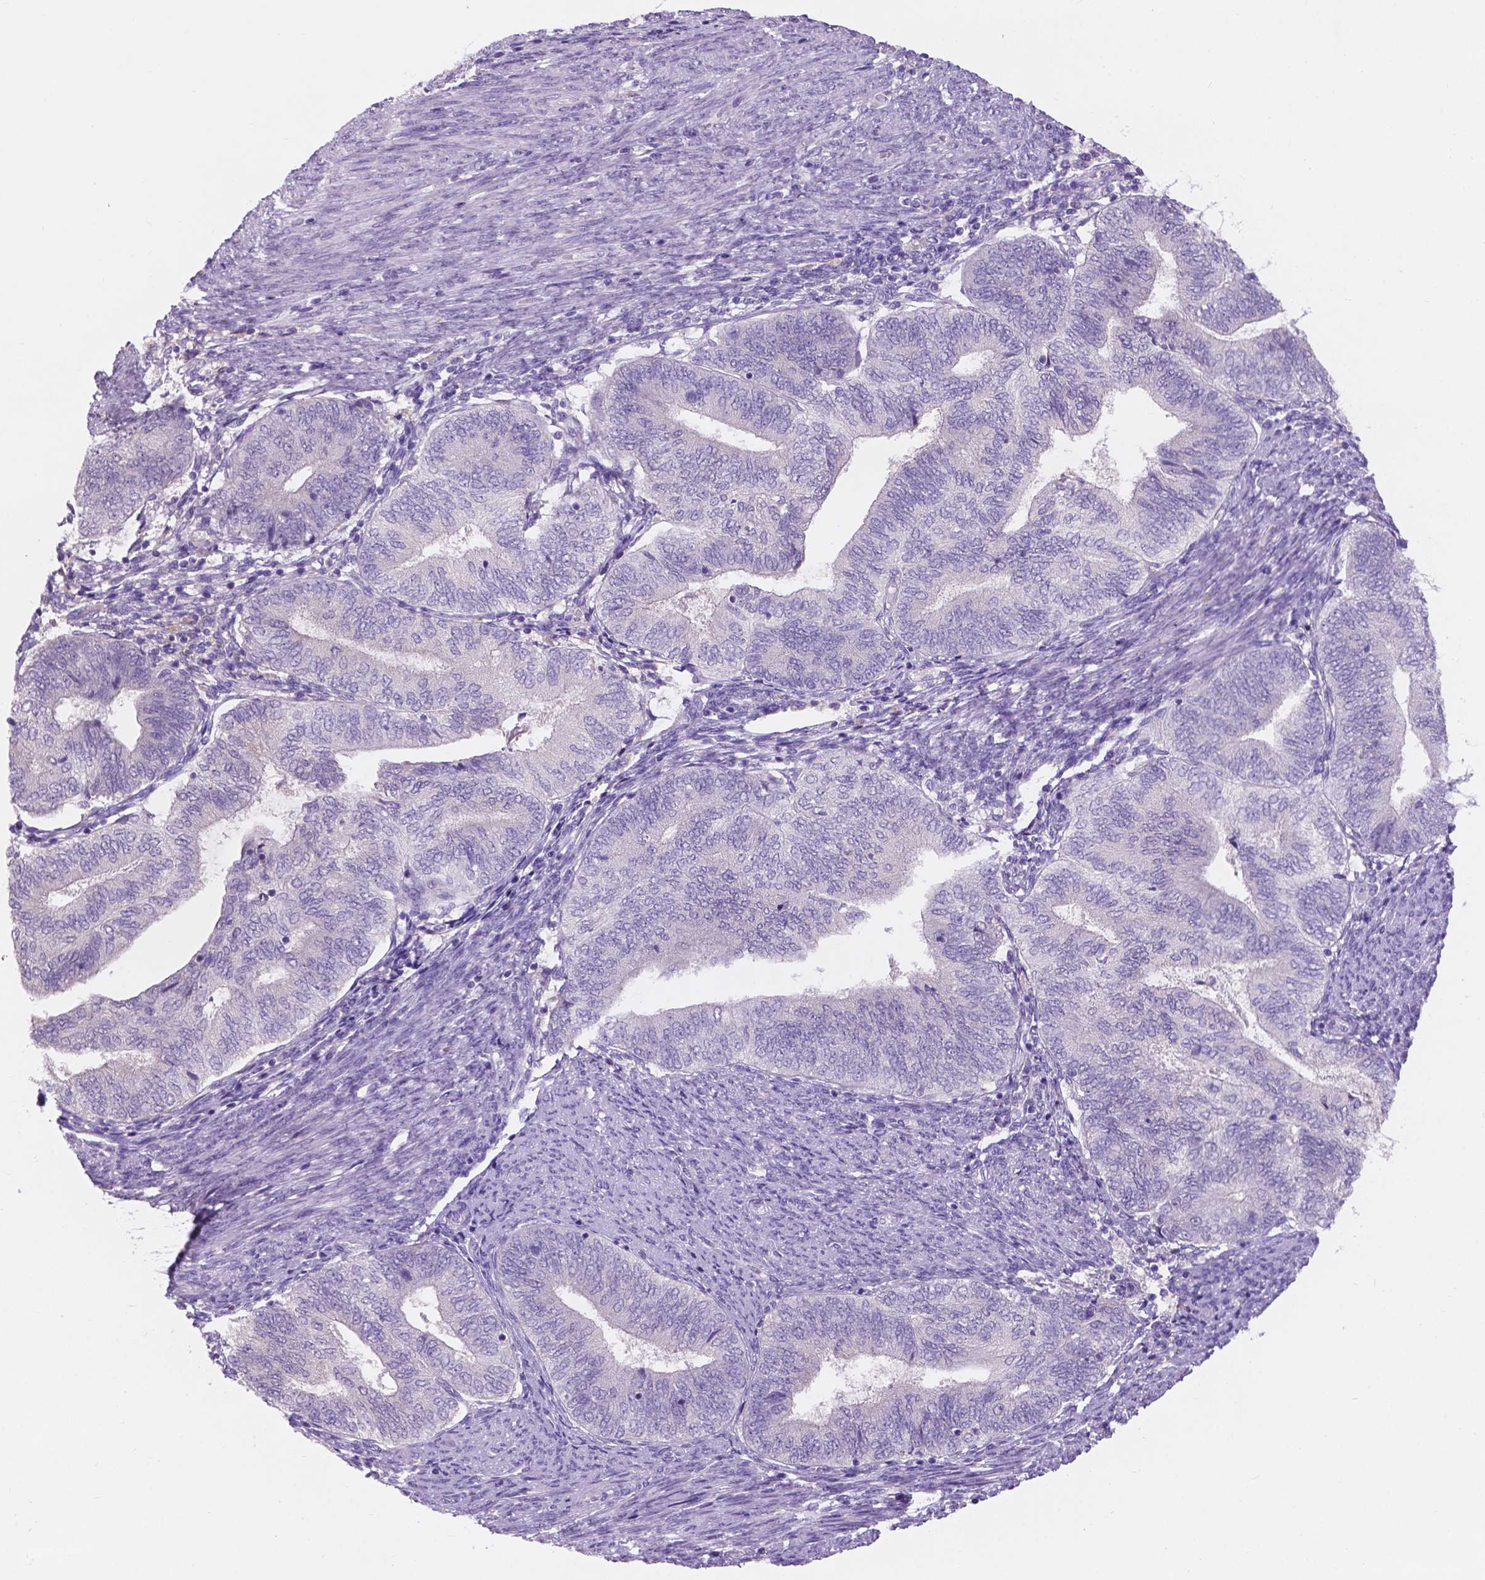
{"staining": {"intensity": "negative", "quantity": "none", "location": "none"}, "tissue": "endometrial cancer", "cell_type": "Tumor cells", "image_type": "cancer", "snomed": [{"axis": "morphology", "description": "Adenocarcinoma, NOS"}, {"axis": "topography", "description": "Endometrium"}], "caption": "A high-resolution histopathology image shows IHC staining of adenocarcinoma (endometrial), which reveals no significant expression in tumor cells.", "gene": "IREB2", "patient": {"sex": "female", "age": 65}}